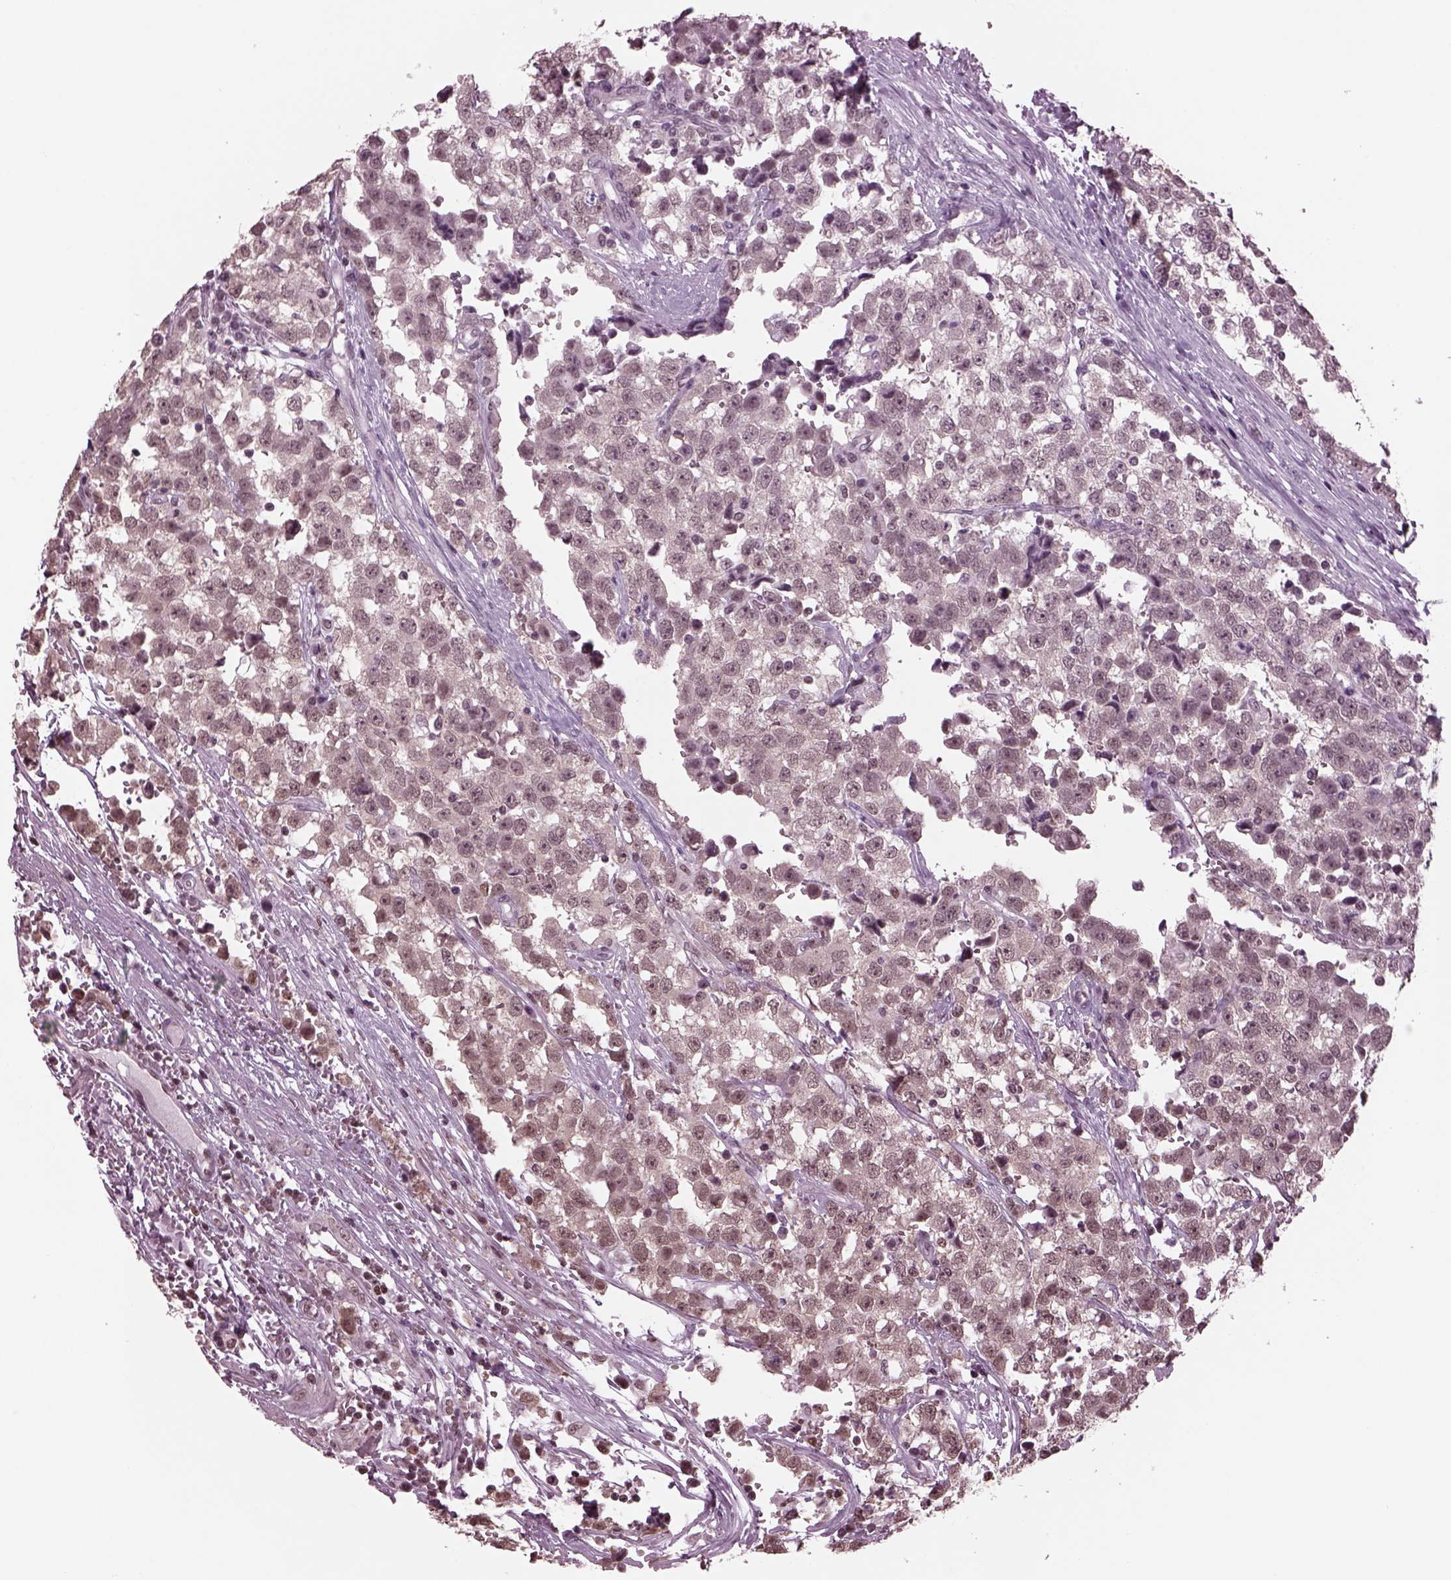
{"staining": {"intensity": "negative", "quantity": "none", "location": "none"}, "tissue": "testis cancer", "cell_type": "Tumor cells", "image_type": "cancer", "snomed": [{"axis": "morphology", "description": "Seminoma, NOS"}, {"axis": "topography", "description": "Testis"}], "caption": "A high-resolution image shows IHC staining of testis cancer (seminoma), which displays no significant positivity in tumor cells. The staining was performed using DAB to visualize the protein expression in brown, while the nuclei were stained in blue with hematoxylin (Magnification: 20x).", "gene": "RUVBL2", "patient": {"sex": "male", "age": 34}}